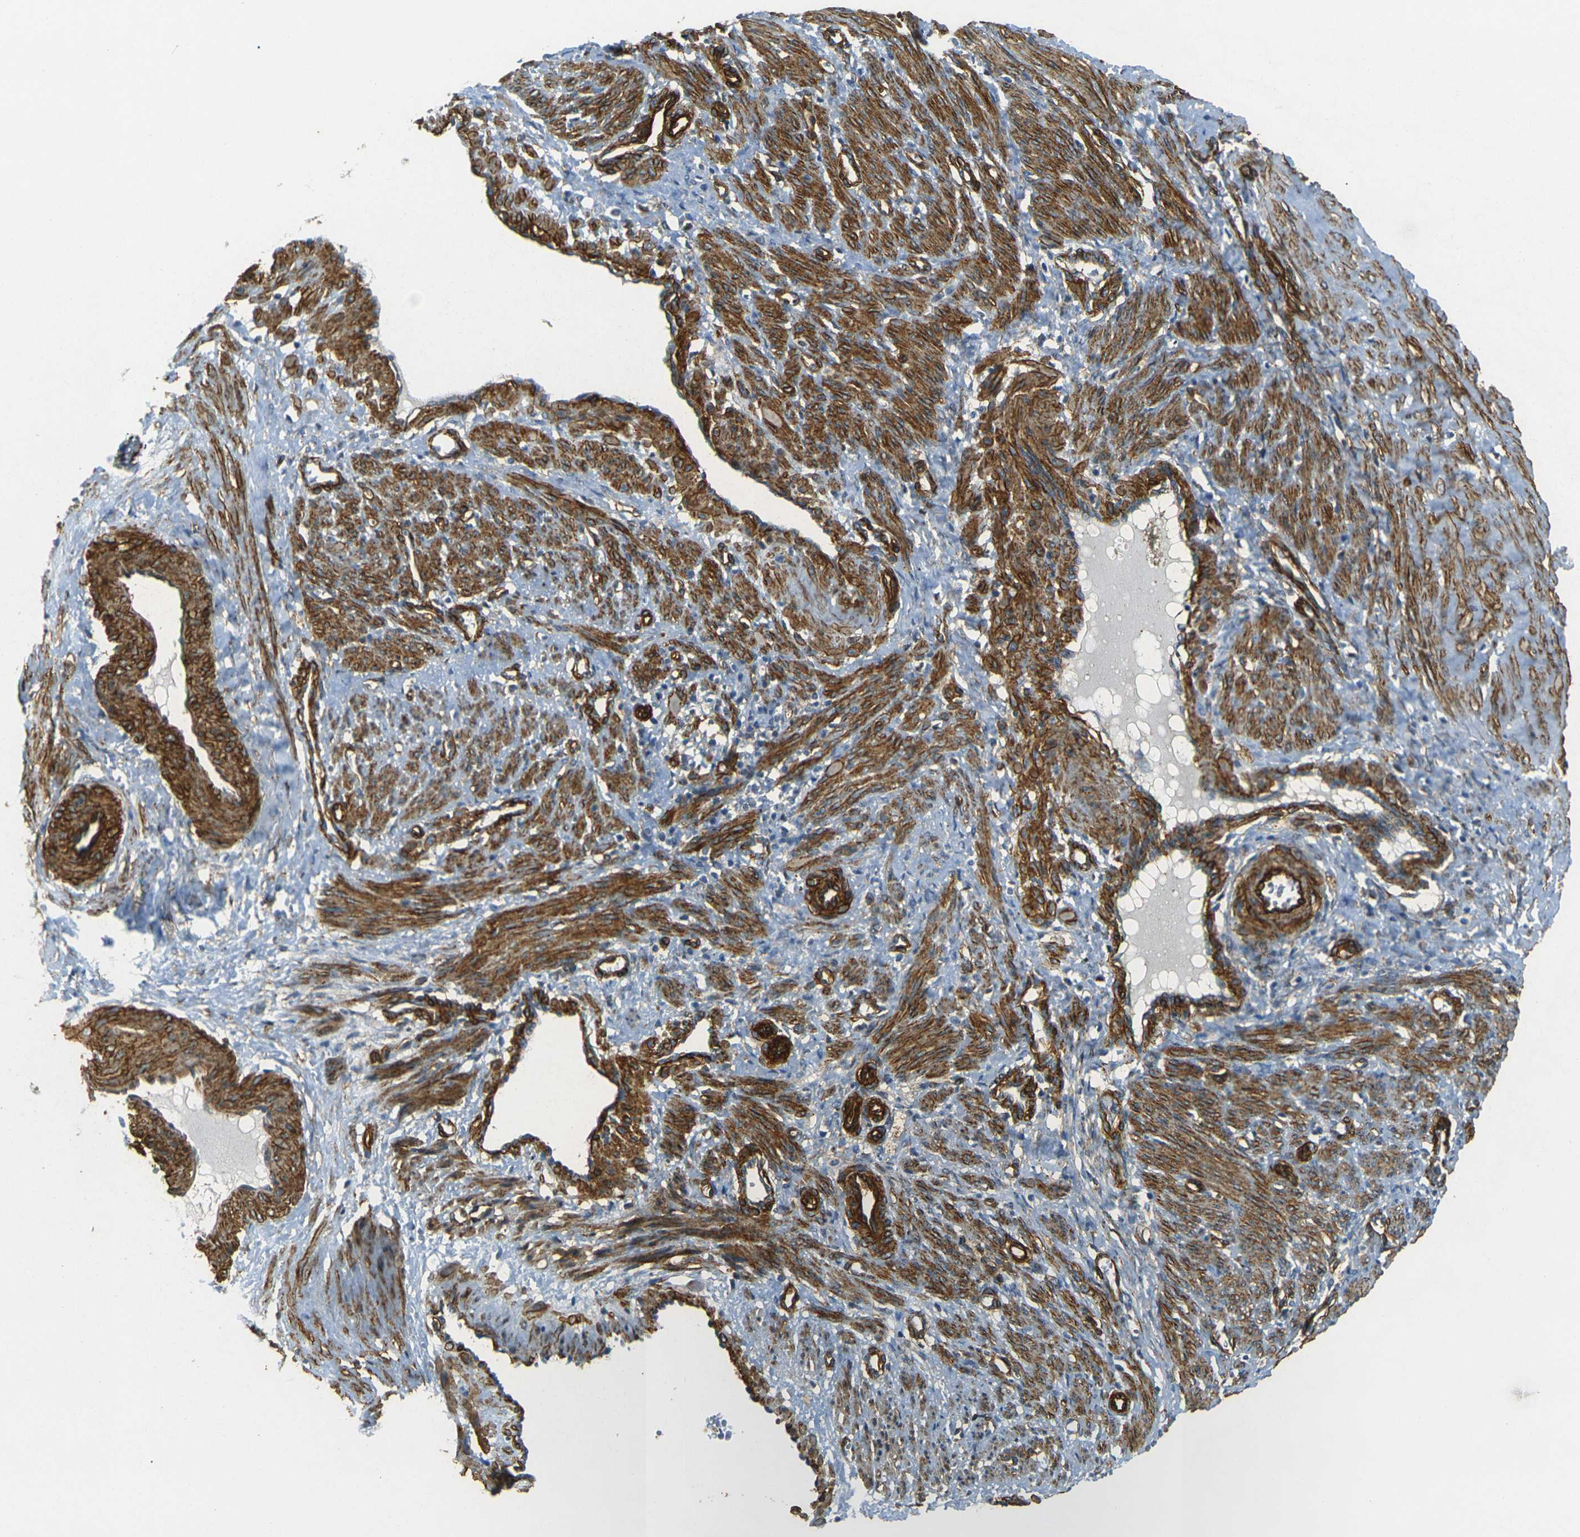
{"staining": {"intensity": "strong", "quantity": ">75%", "location": "cytoplasmic/membranous"}, "tissue": "smooth muscle", "cell_type": "Smooth muscle cells", "image_type": "normal", "snomed": [{"axis": "morphology", "description": "Normal tissue, NOS"}, {"axis": "topography", "description": "Endometrium"}], "caption": "This image reveals normal smooth muscle stained with immunohistochemistry (IHC) to label a protein in brown. The cytoplasmic/membranous of smooth muscle cells show strong positivity for the protein. Nuclei are counter-stained blue.", "gene": "EPHA7", "patient": {"sex": "female", "age": 33}}